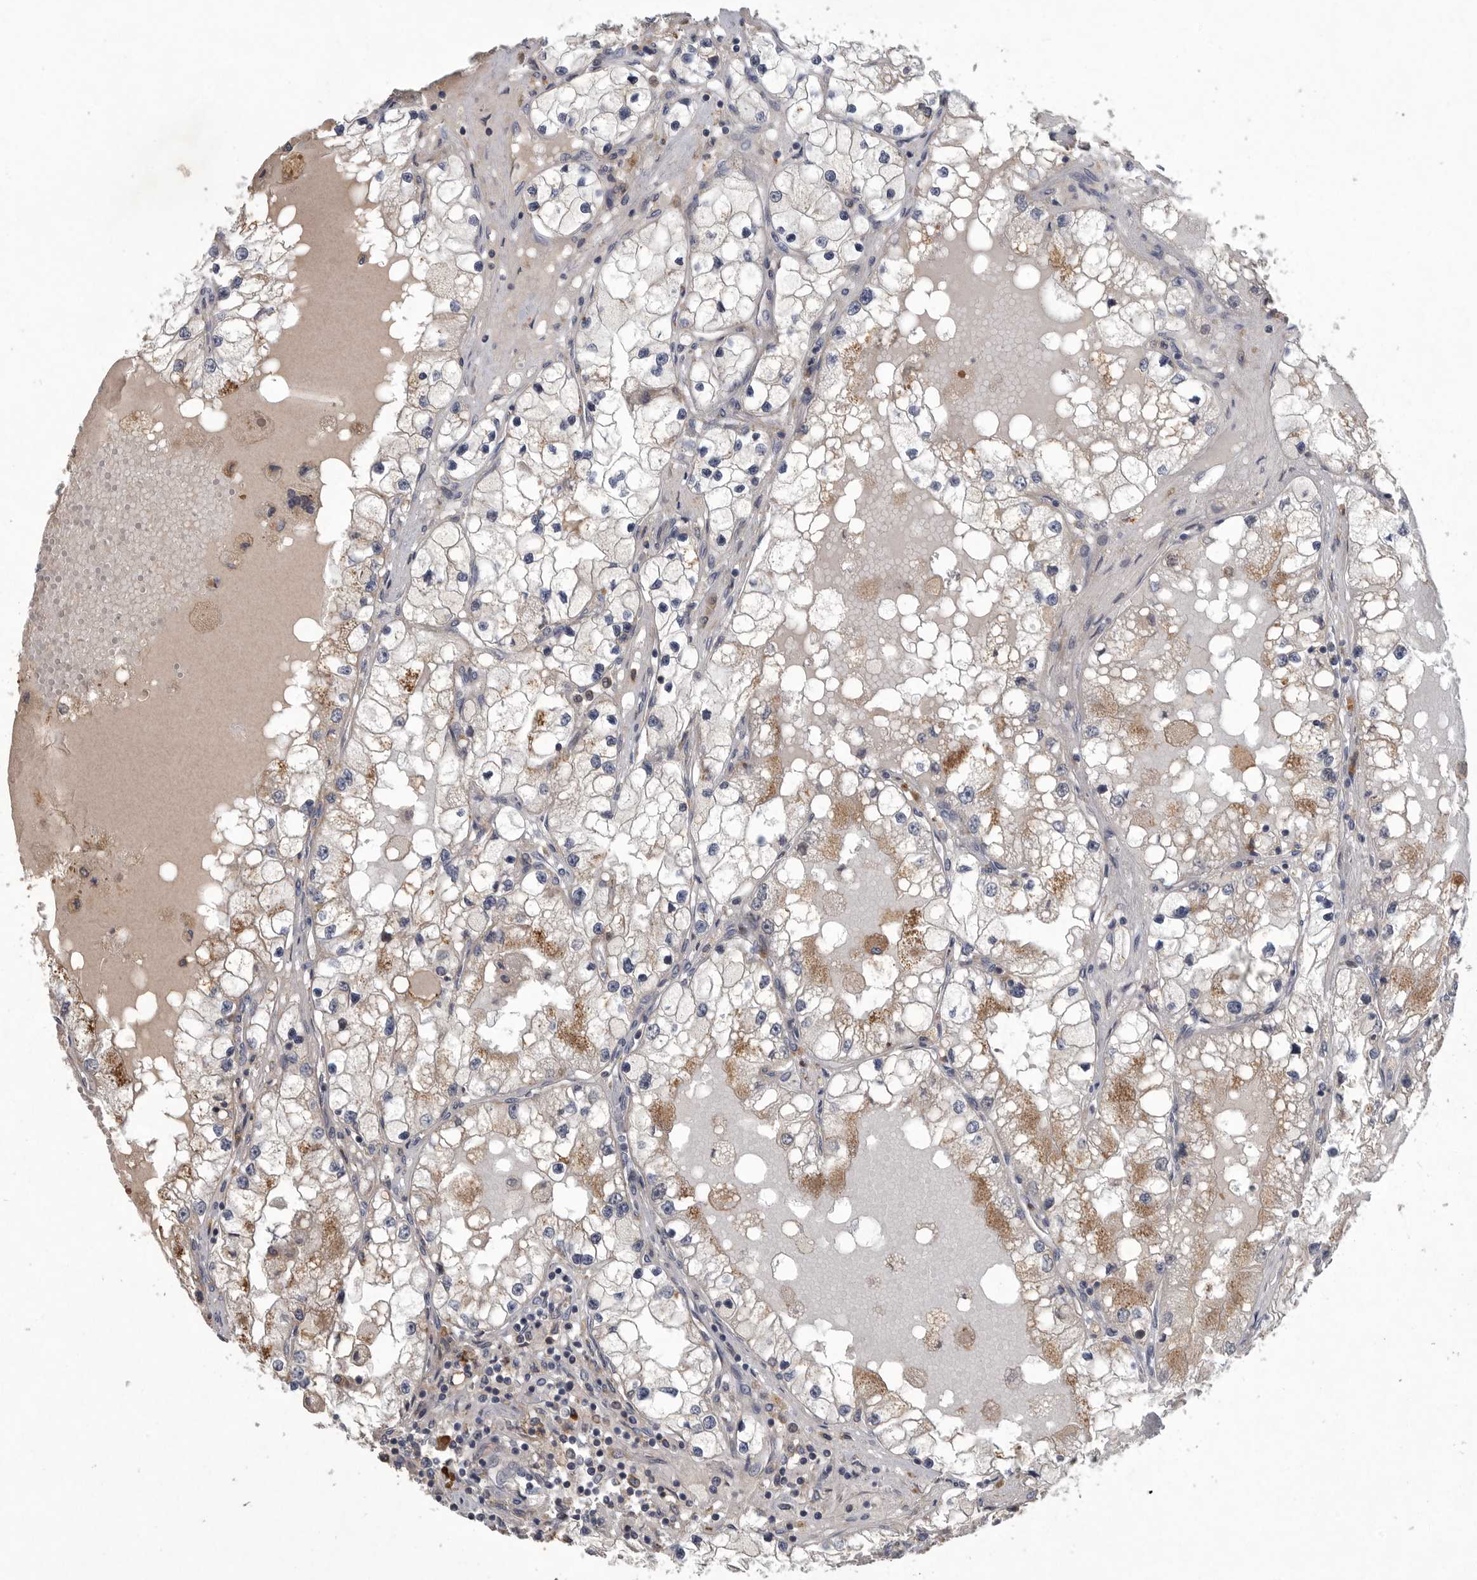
{"staining": {"intensity": "weak", "quantity": "<25%", "location": "cytoplasmic/membranous"}, "tissue": "renal cancer", "cell_type": "Tumor cells", "image_type": "cancer", "snomed": [{"axis": "morphology", "description": "Adenocarcinoma, NOS"}, {"axis": "topography", "description": "Kidney"}], "caption": "Tumor cells show no significant staining in renal cancer (adenocarcinoma).", "gene": "LAMTOR3", "patient": {"sex": "male", "age": 68}}